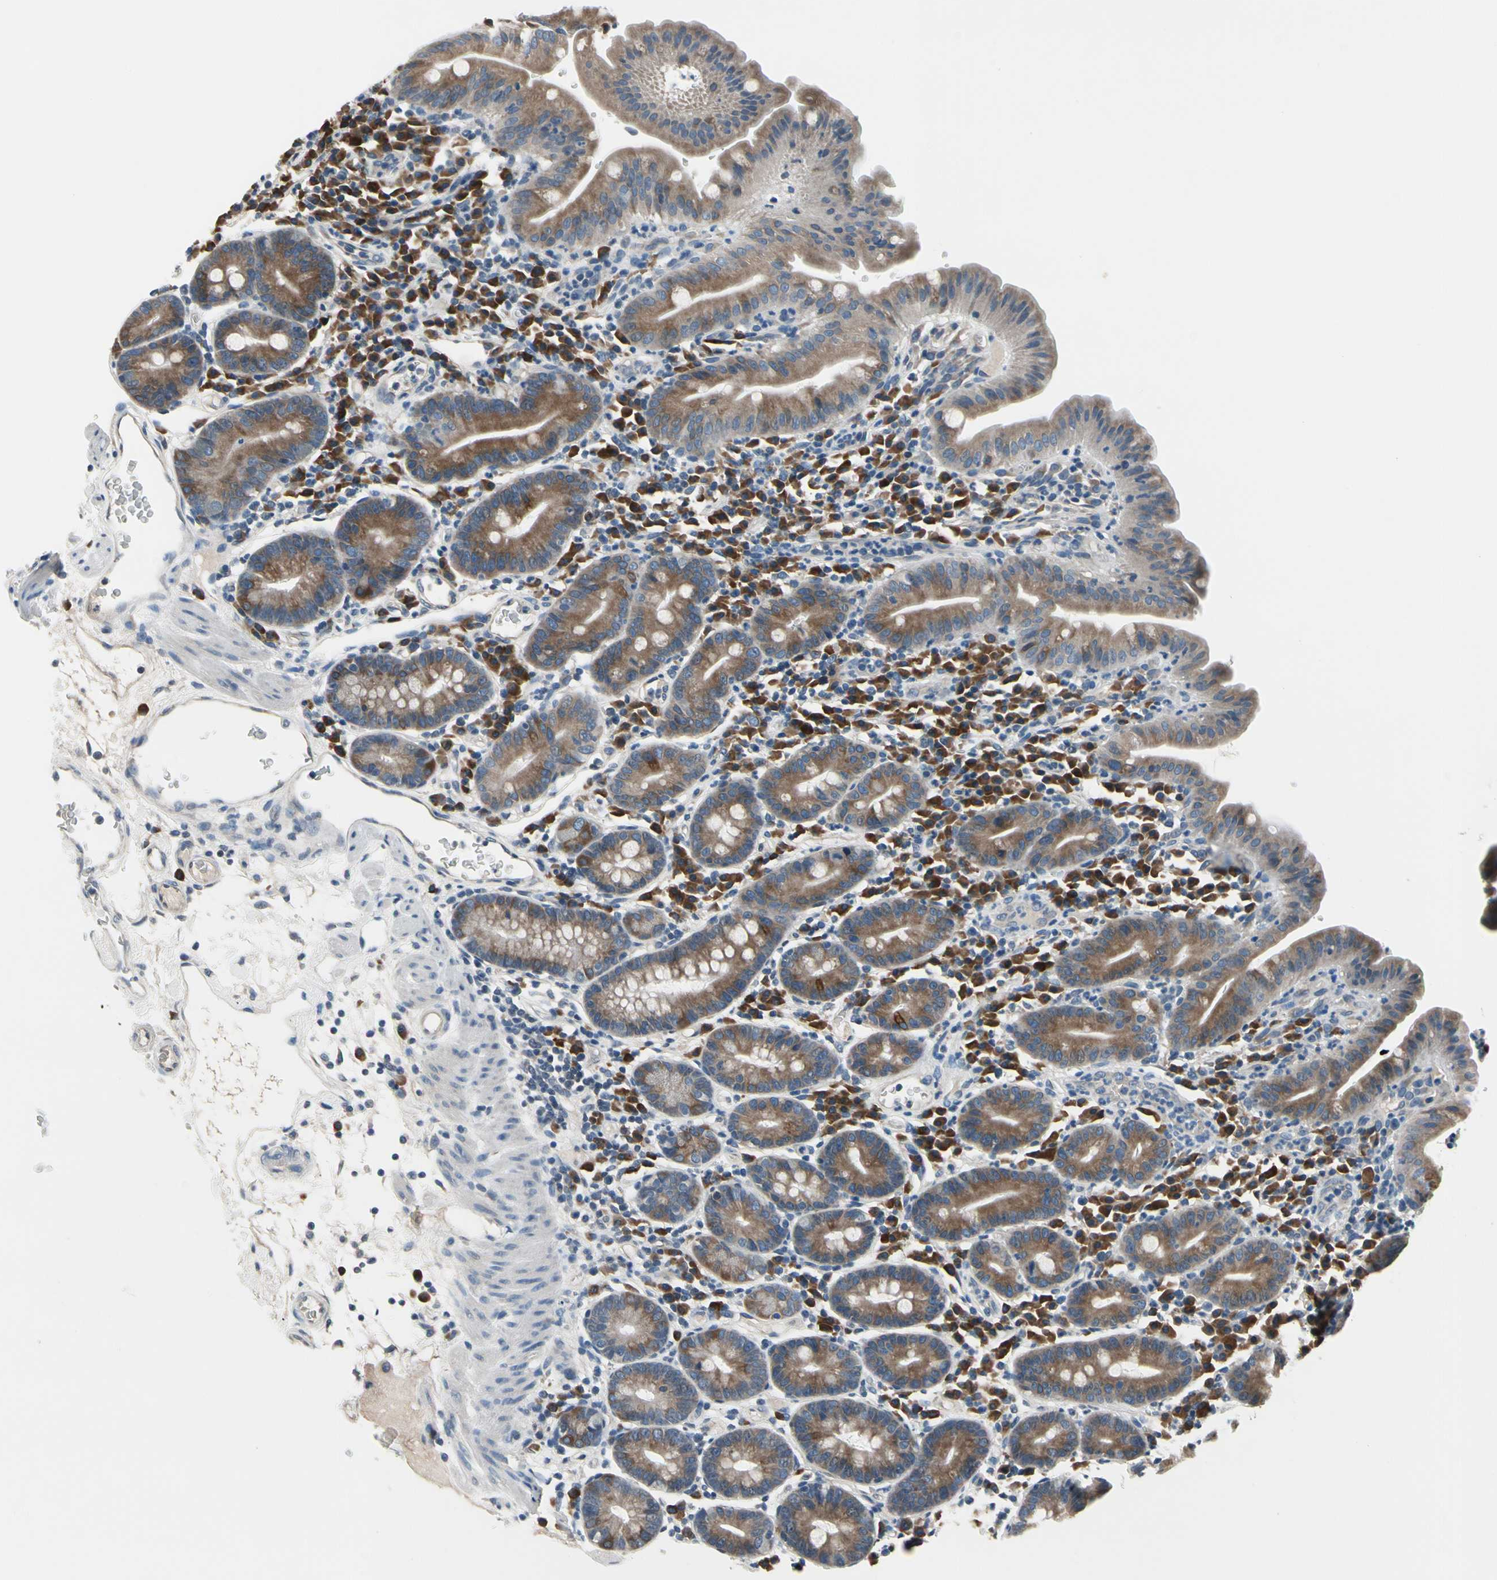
{"staining": {"intensity": "weak", "quantity": "25%-75%", "location": "cytoplasmic/membranous"}, "tissue": "duodenum", "cell_type": "Glandular cells", "image_type": "normal", "snomed": [{"axis": "morphology", "description": "Normal tissue, NOS"}, {"axis": "topography", "description": "Duodenum"}], "caption": "Glandular cells display weak cytoplasmic/membranous positivity in about 25%-75% of cells in normal duodenum. (brown staining indicates protein expression, while blue staining denotes nuclei).", "gene": "SELENOK", "patient": {"sex": "male", "age": 50}}